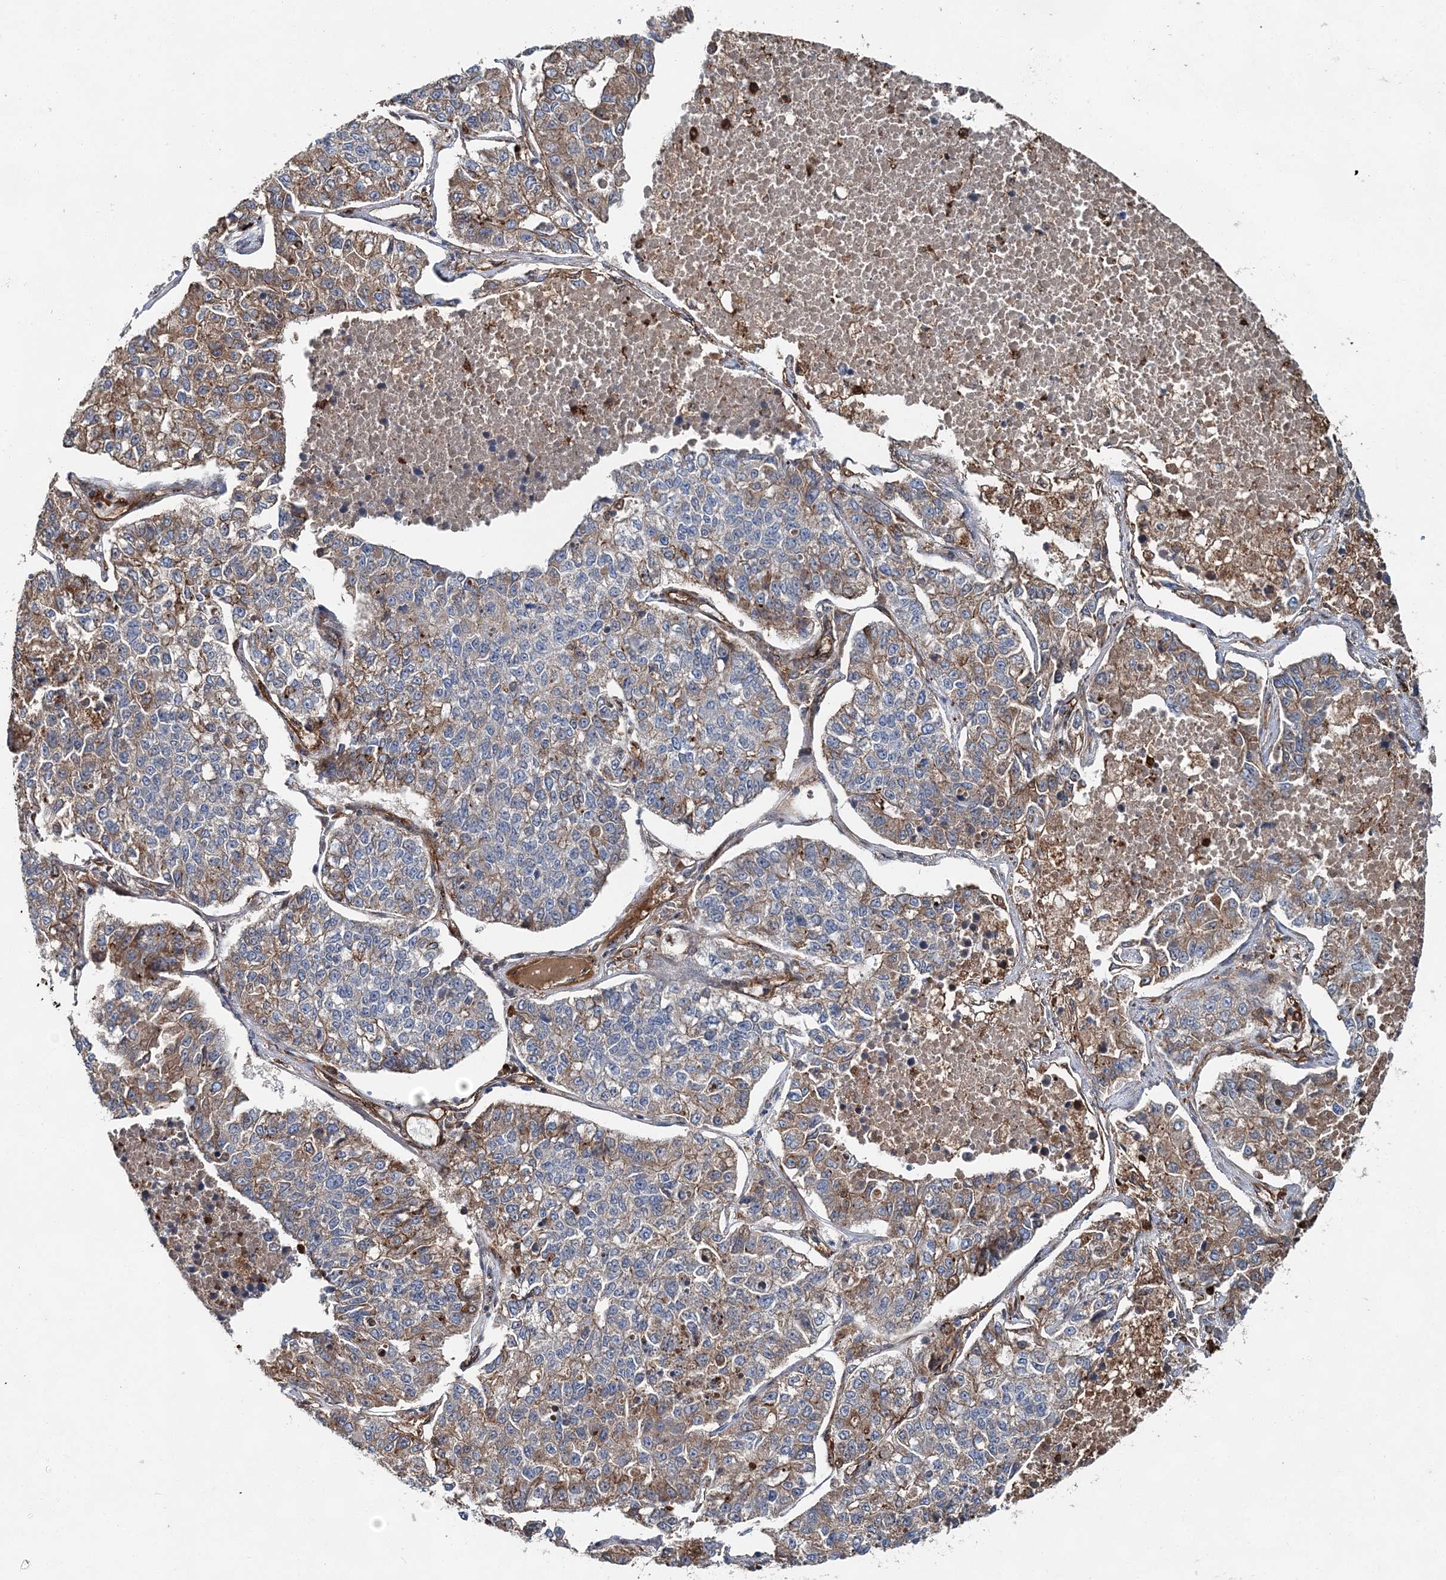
{"staining": {"intensity": "moderate", "quantity": "25%-75%", "location": "cytoplasmic/membranous"}, "tissue": "lung cancer", "cell_type": "Tumor cells", "image_type": "cancer", "snomed": [{"axis": "morphology", "description": "Adenocarcinoma, NOS"}, {"axis": "topography", "description": "Lung"}], "caption": "Tumor cells demonstrate medium levels of moderate cytoplasmic/membranous expression in about 25%-75% of cells in human lung cancer (adenocarcinoma).", "gene": "SPOPL", "patient": {"sex": "male", "age": 49}}